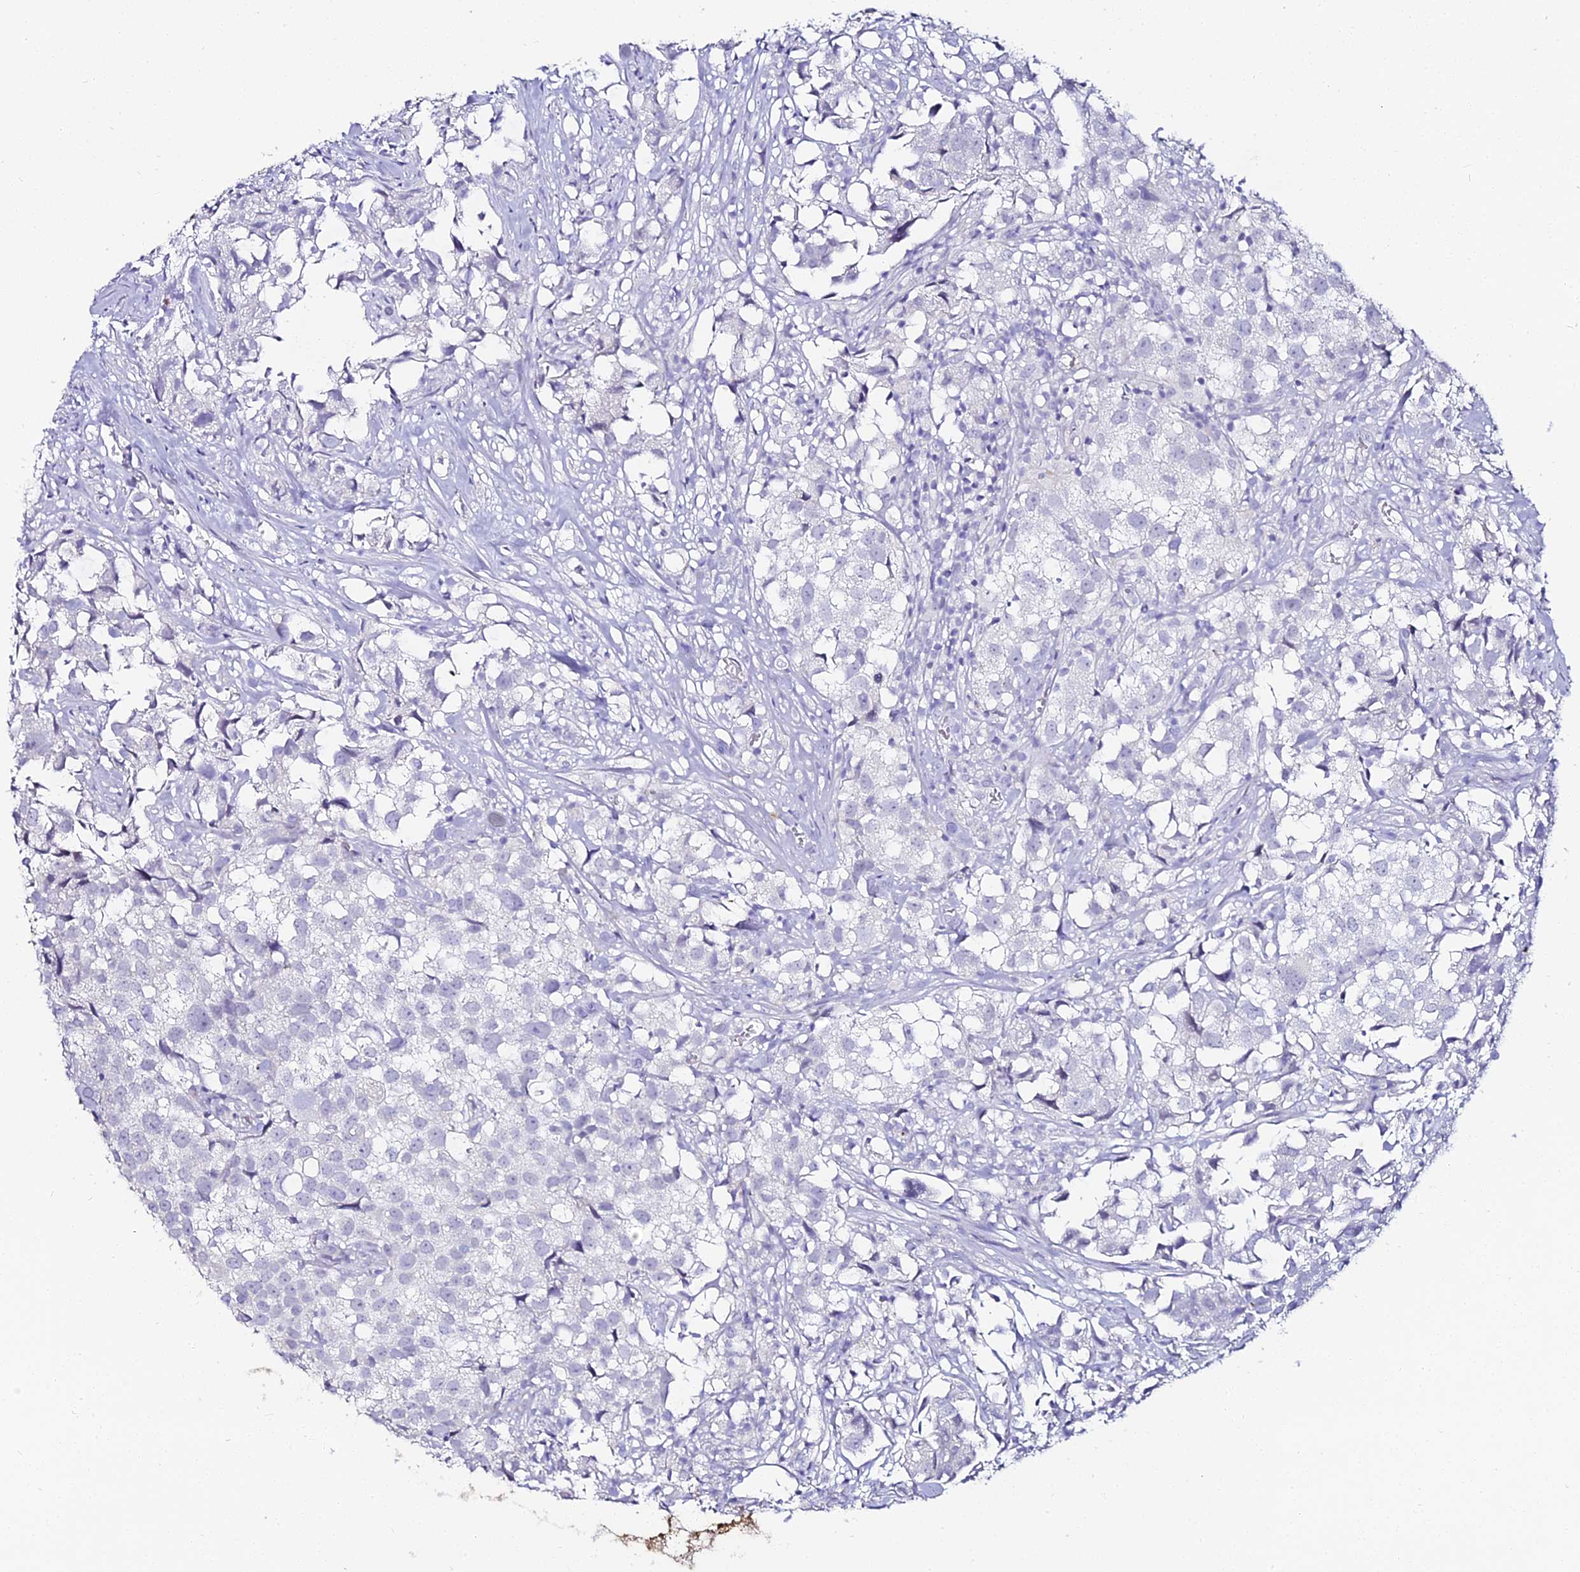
{"staining": {"intensity": "negative", "quantity": "none", "location": "none"}, "tissue": "urothelial cancer", "cell_type": "Tumor cells", "image_type": "cancer", "snomed": [{"axis": "morphology", "description": "Urothelial carcinoma, High grade"}, {"axis": "topography", "description": "Urinary bladder"}], "caption": "Micrograph shows no protein positivity in tumor cells of high-grade urothelial carcinoma tissue.", "gene": "ALPG", "patient": {"sex": "female", "age": 75}}